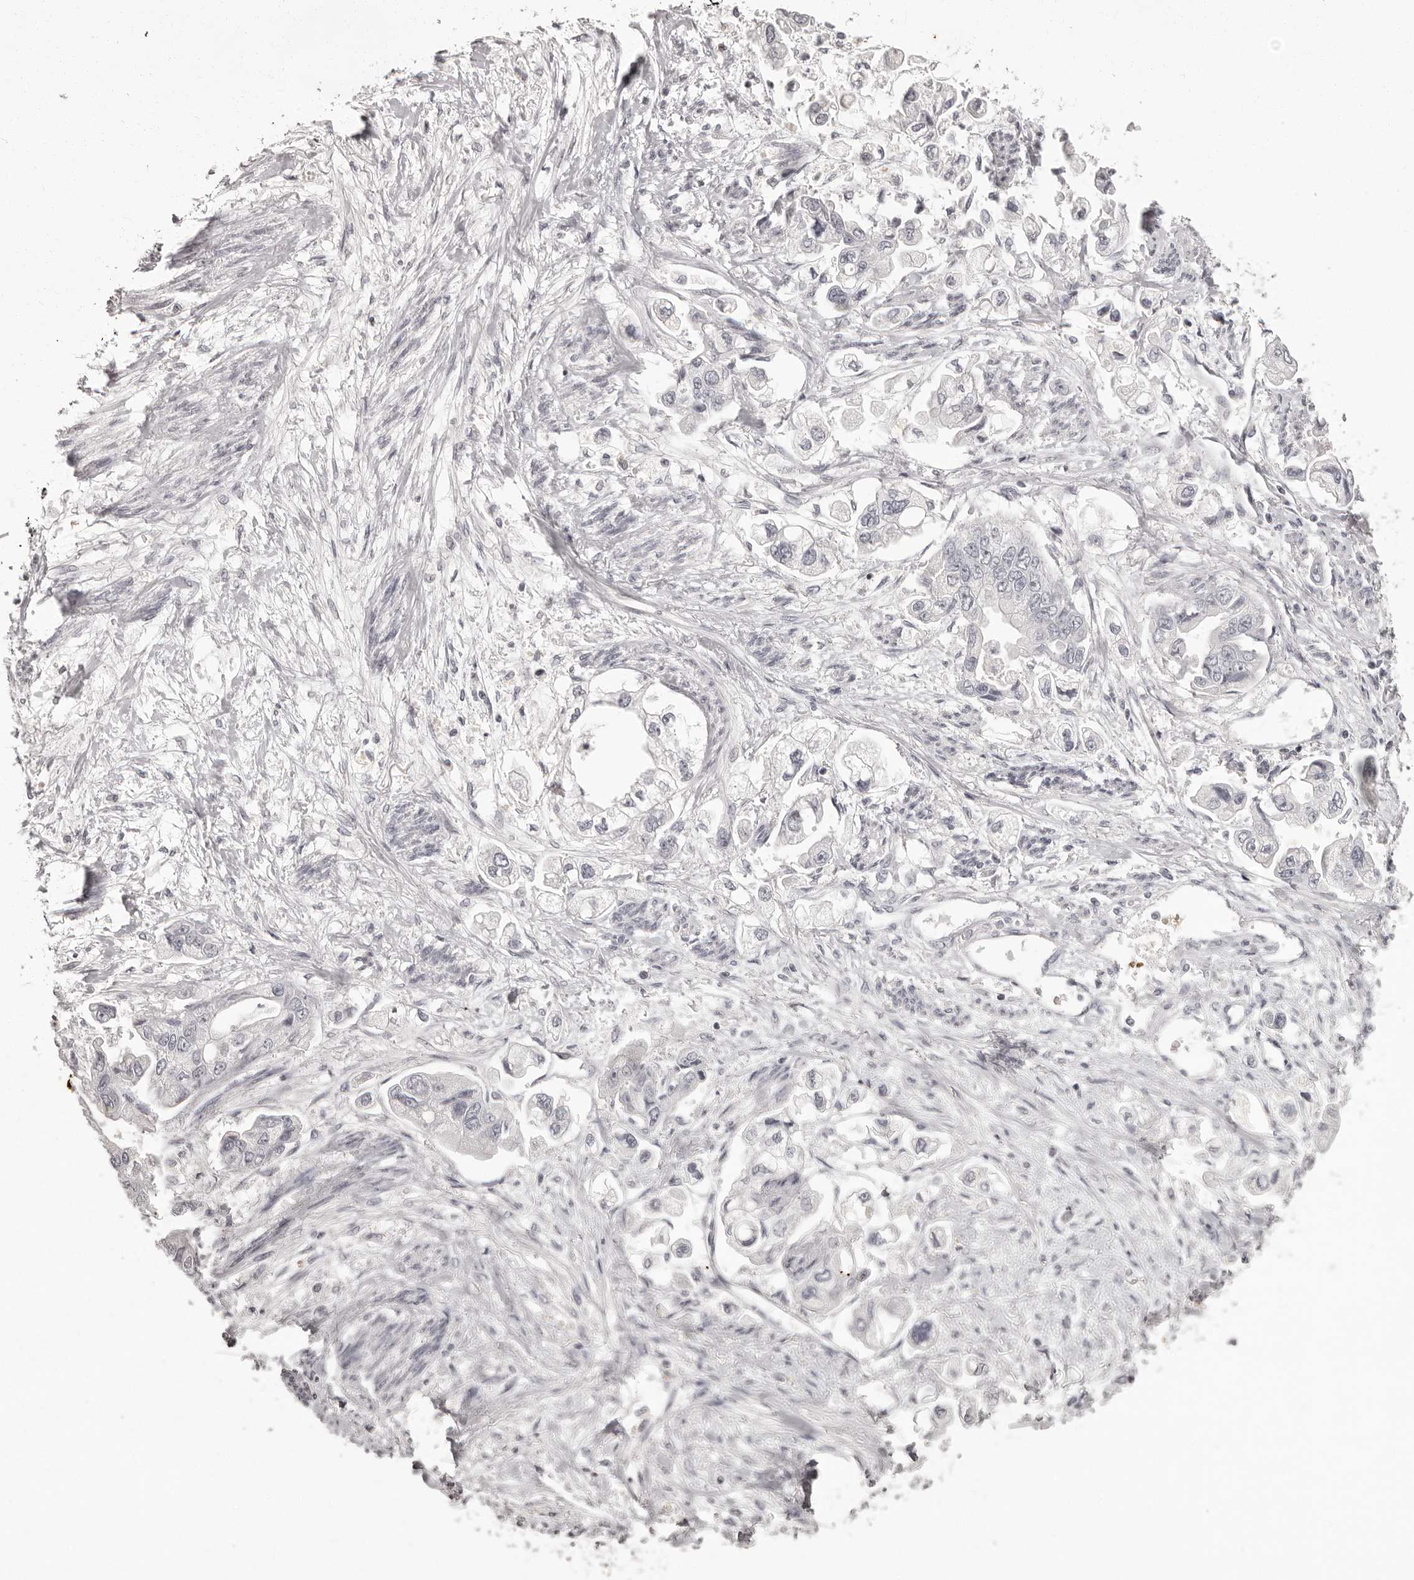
{"staining": {"intensity": "negative", "quantity": "none", "location": "none"}, "tissue": "stomach cancer", "cell_type": "Tumor cells", "image_type": "cancer", "snomed": [{"axis": "morphology", "description": "Adenocarcinoma, NOS"}, {"axis": "topography", "description": "Stomach"}], "caption": "High power microscopy micrograph of an immunohistochemistry (IHC) image of stomach adenocarcinoma, revealing no significant staining in tumor cells.", "gene": "C8orf74", "patient": {"sex": "male", "age": 62}}